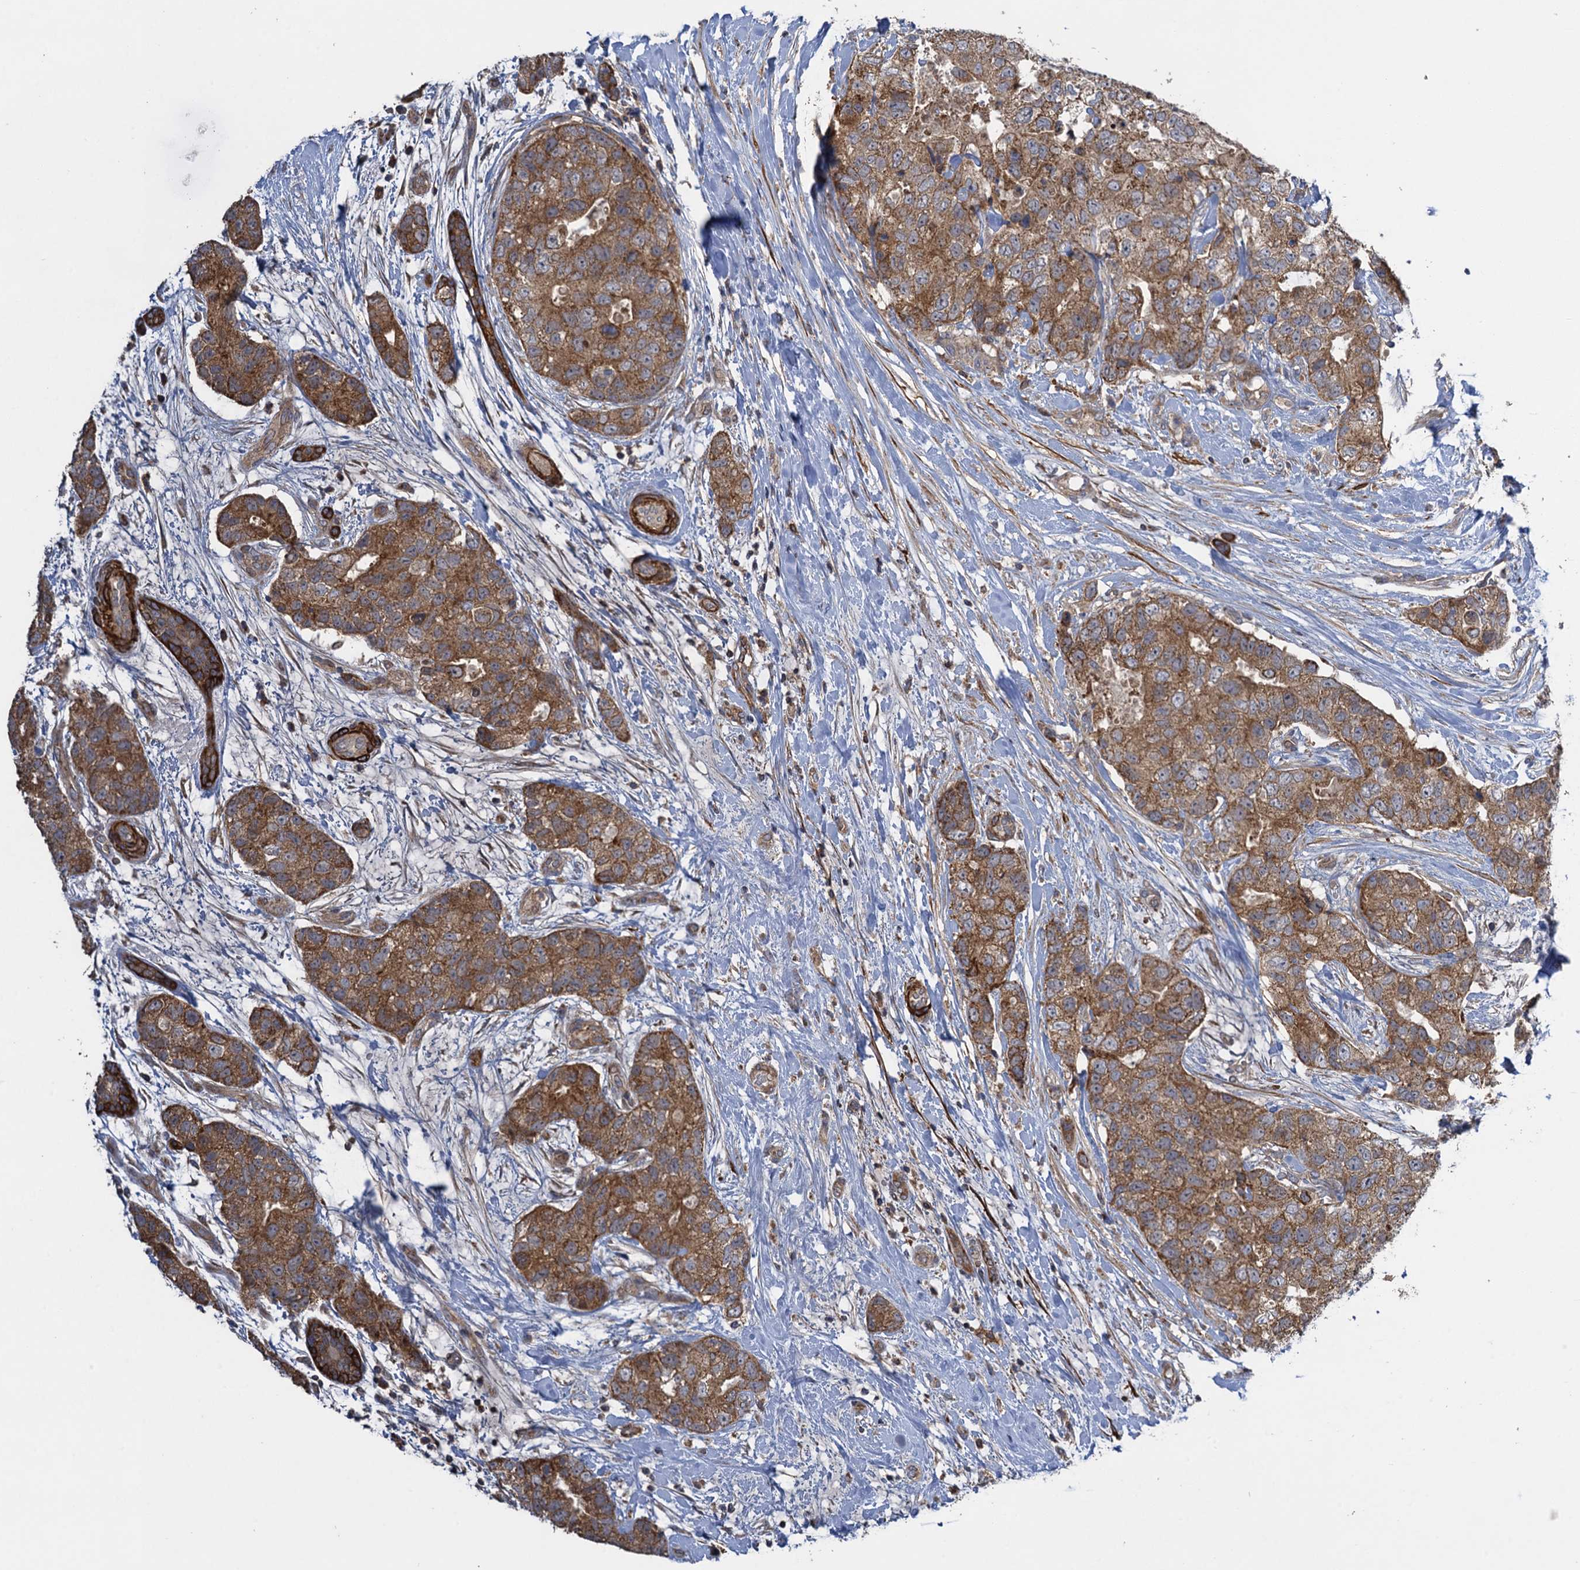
{"staining": {"intensity": "strong", "quantity": ">75%", "location": "cytoplasmic/membranous"}, "tissue": "breast cancer", "cell_type": "Tumor cells", "image_type": "cancer", "snomed": [{"axis": "morphology", "description": "Duct carcinoma"}, {"axis": "topography", "description": "Breast"}], "caption": "Strong cytoplasmic/membranous positivity is identified in about >75% of tumor cells in breast cancer. (Stains: DAB in brown, nuclei in blue, Microscopy: brightfield microscopy at high magnification).", "gene": "WDR88", "patient": {"sex": "female", "age": 62}}